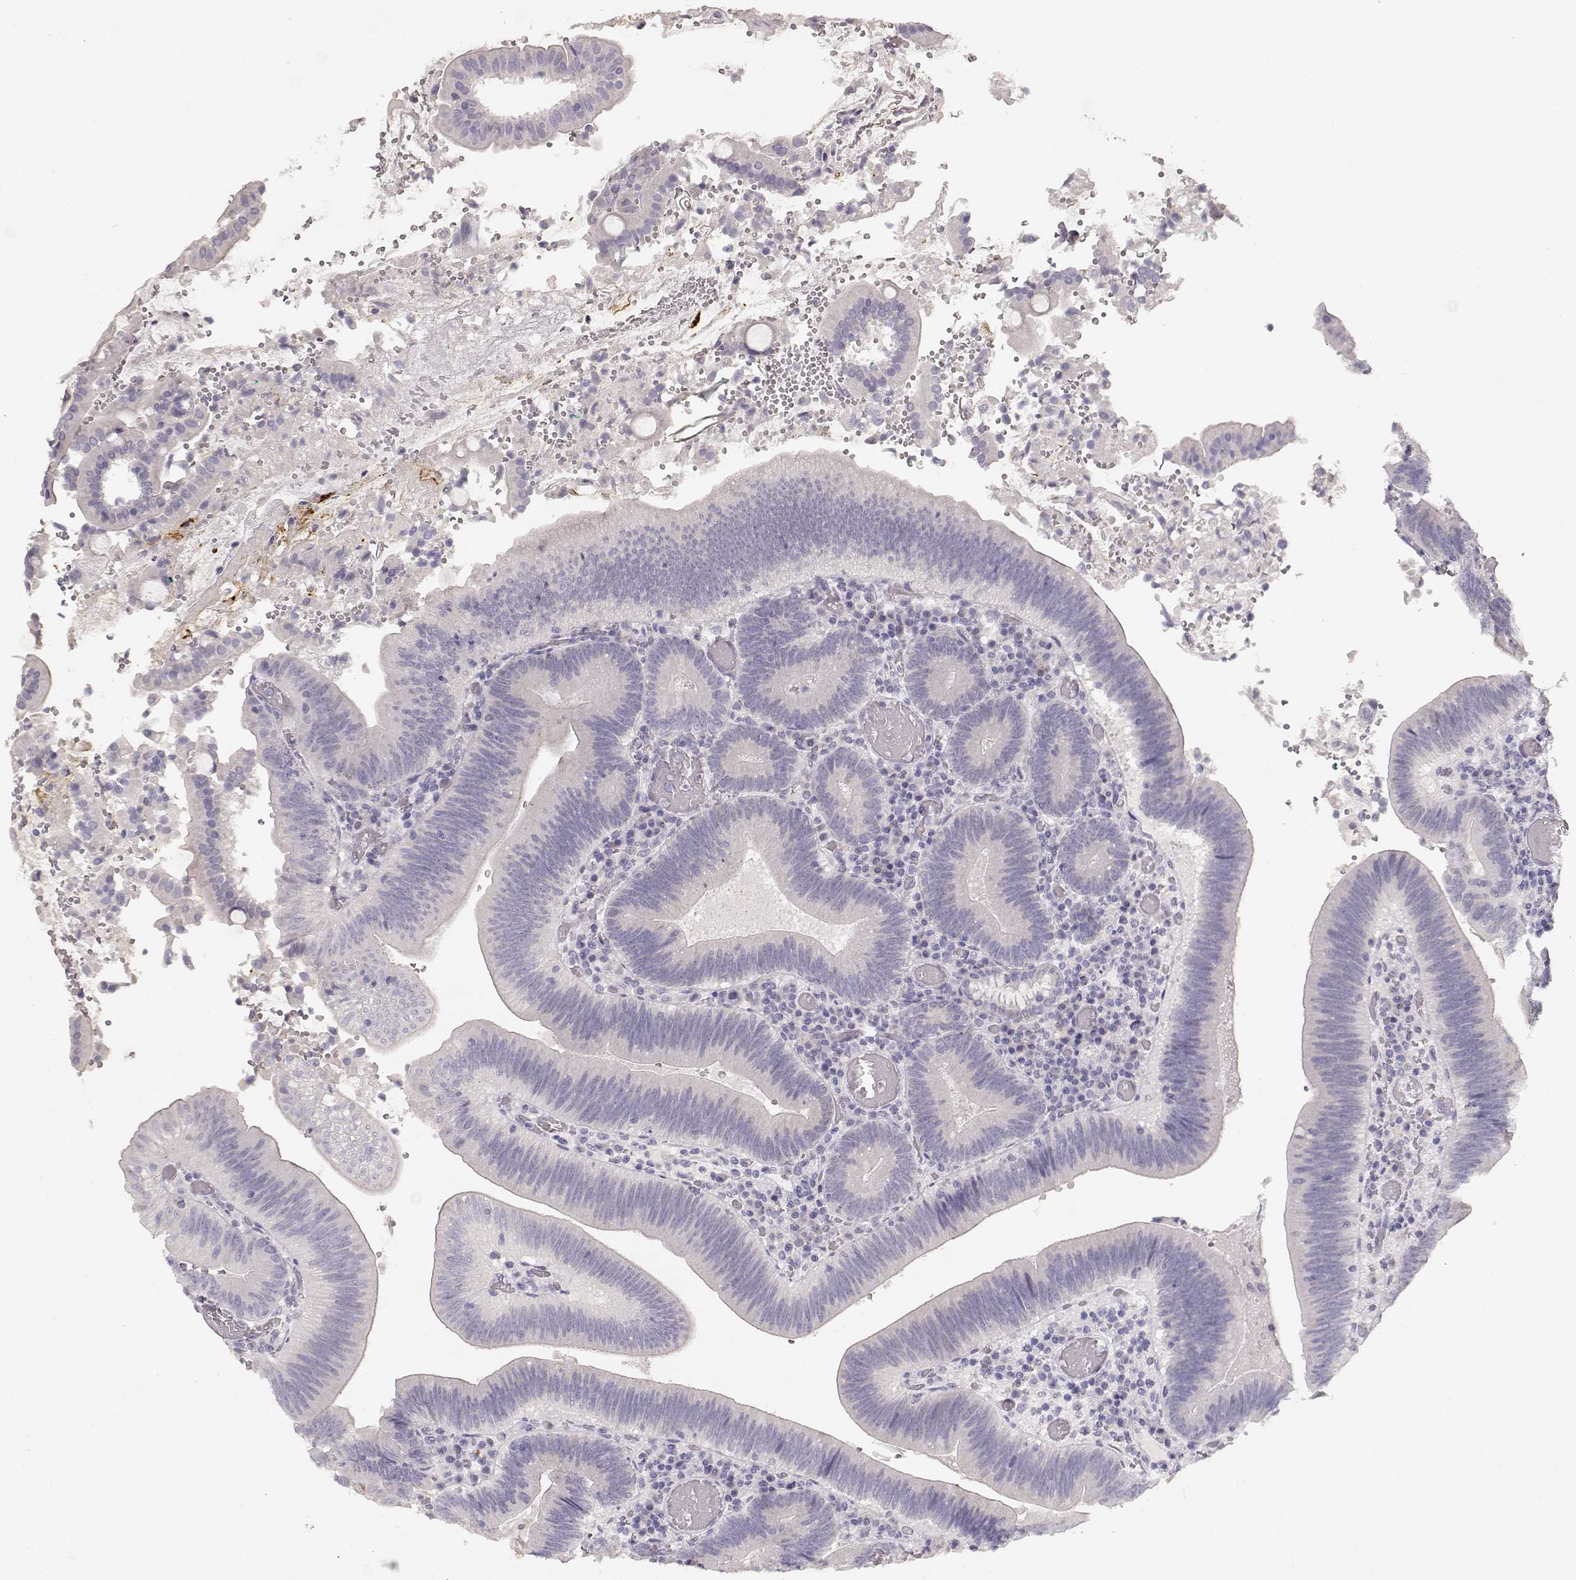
{"staining": {"intensity": "negative", "quantity": "none", "location": "none"}, "tissue": "duodenum", "cell_type": "Glandular cells", "image_type": "normal", "snomed": [{"axis": "morphology", "description": "Normal tissue, NOS"}, {"axis": "topography", "description": "Duodenum"}], "caption": "Immunohistochemistry (IHC) of normal duodenum reveals no expression in glandular cells. (DAB (3,3'-diaminobenzidine) IHC with hematoxylin counter stain).", "gene": "TPH2", "patient": {"sex": "female", "age": 62}}